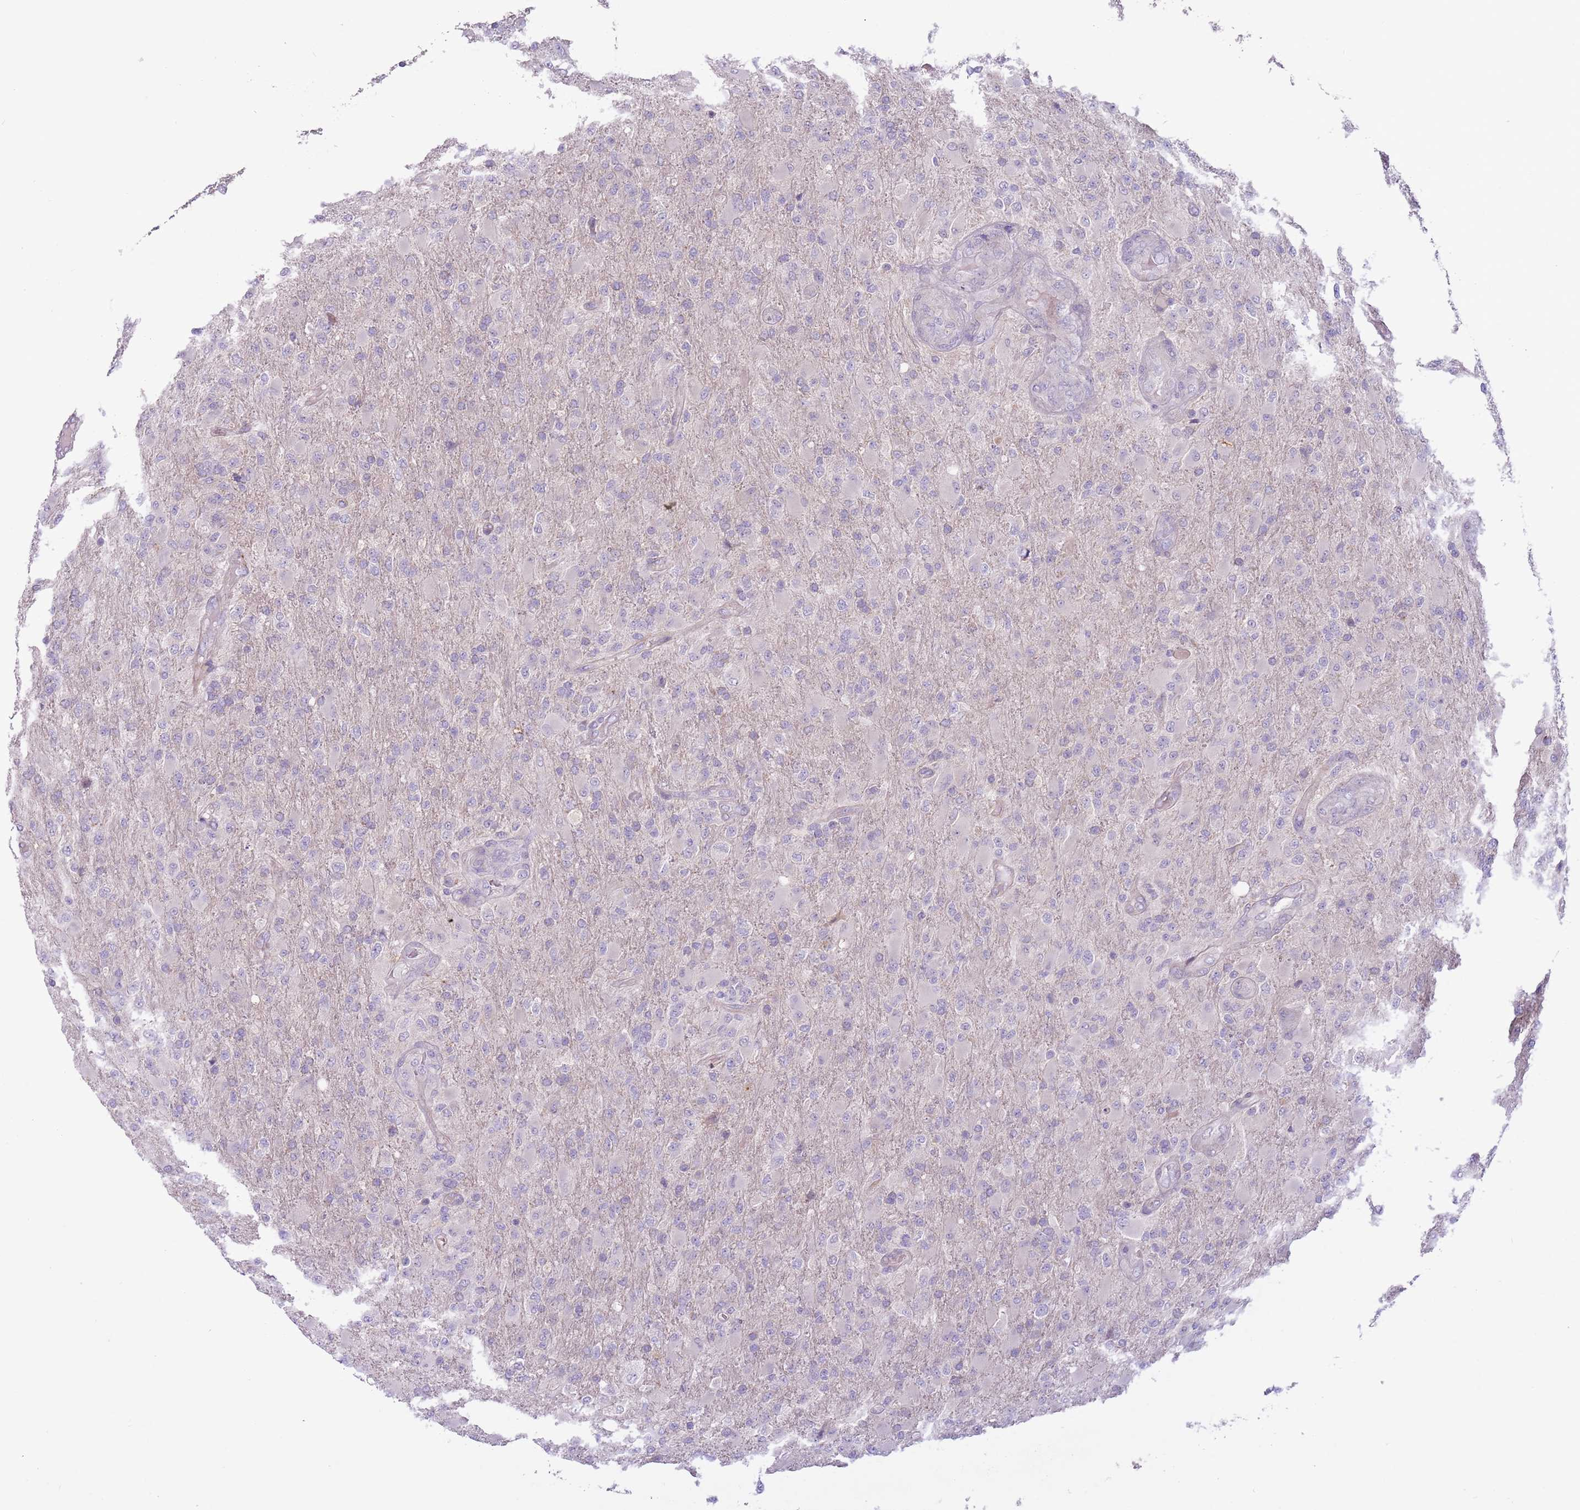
{"staining": {"intensity": "negative", "quantity": "none", "location": "none"}, "tissue": "glioma", "cell_type": "Tumor cells", "image_type": "cancer", "snomed": [{"axis": "morphology", "description": "Glioma, malignant, Low grade"}, {"axis": "topography", "description": "Brain"}], "caption": "Image shows no protein staining in tumor cells of glioma tissue.", "gene": "MRO", "patient": {"sex": "male", "age": 65}}